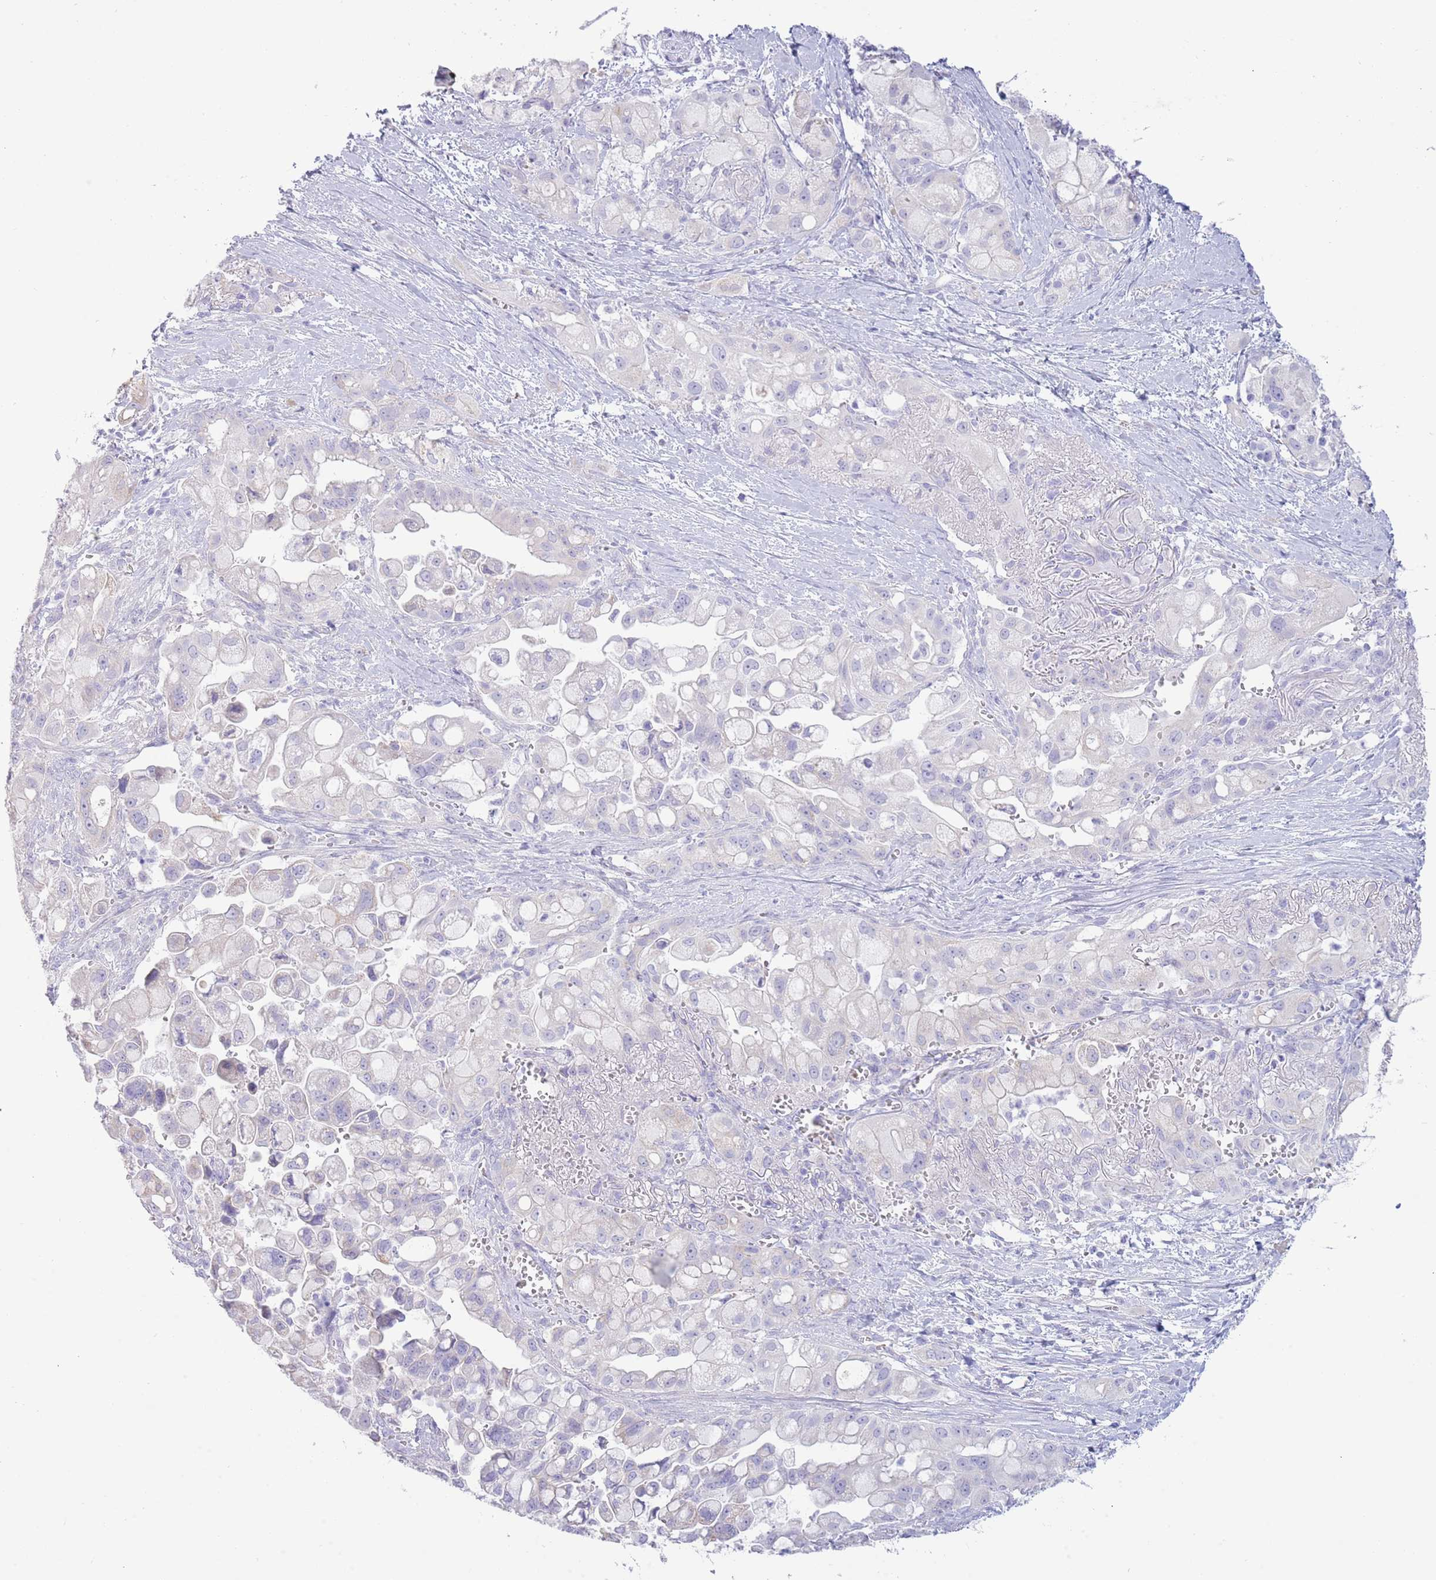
{"staining": {"intensity": "negative", "quantity": "none", "location": "none"}, "tissue": "pancreatic cancer", "cell_type": "Tumor cells", "image_type": "cancer", "snomed": [{"axis": "morphology", "description": "Adenocarcinoma, NOS"}, {"axis": "topography", "description": "Pancreas"}], "caption": "This is an IHC image of pancreatic cancer. There is no positivity in tumor cells.", "gene": "ACR", "patient": {"sex": "male", "age": 68}}